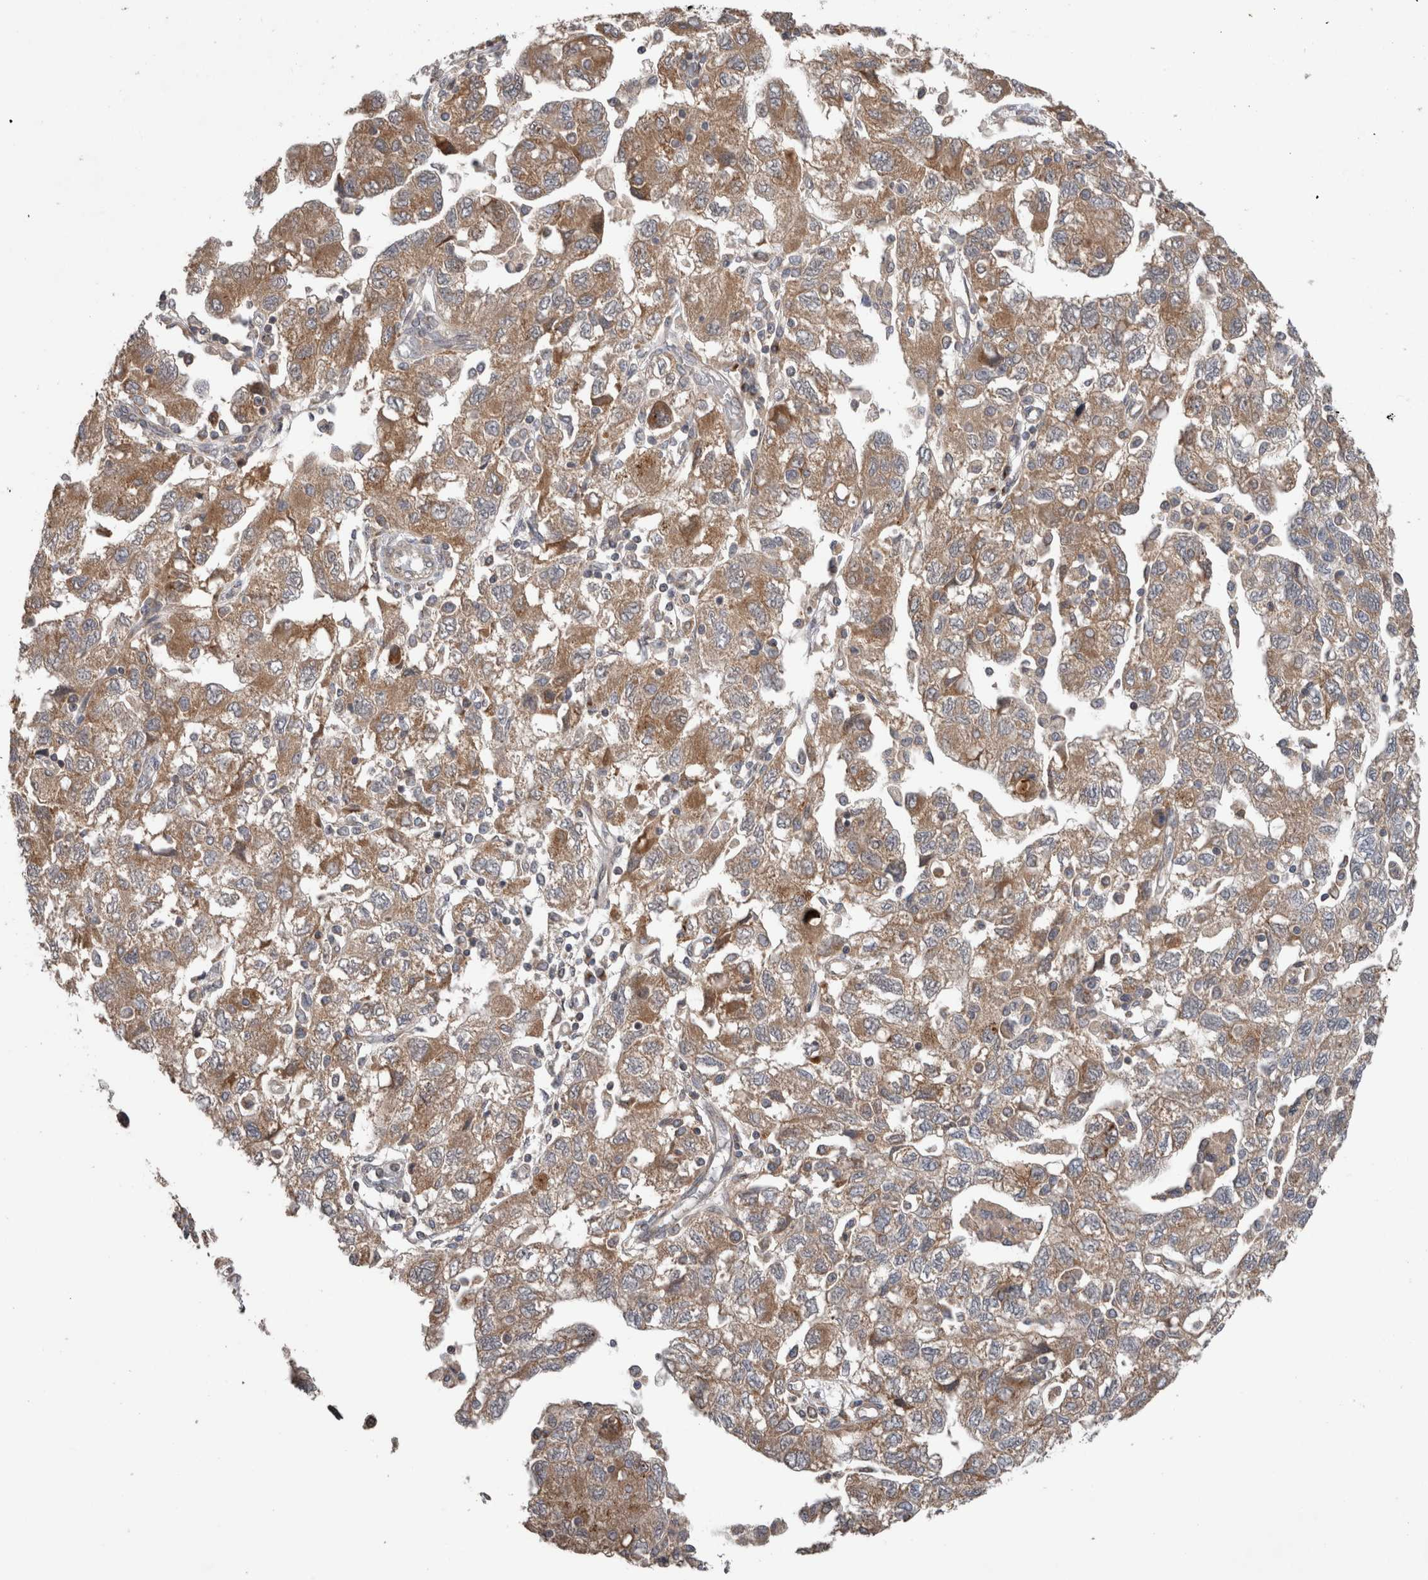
{"staining": {"intensity": "moderate", "quantity": ">75%", "location": "cytoplasmic/membranous"}, "tissue": "ovarian cancer", "cell_type": "Tumor cells", "image_type": "cancer", "snomed": [{"axis": "morphology", "description": "Carcinoma, NOS"}, {"axis": "morphology", "description": "Cystadenocarcinoma, serous, NOS"}, {"axis": "topography", "description": "Ovary"}], "caption": "An IHC image of tumor tissue is shown. Protein staining in brown labels moderate cytoplasmic/membranous positivity in ovarian cancer (carcinoma) within tumor cells. The staining is performed using DAB (3,3'-diaminobenzidine) brown chromogen to label protein expression. The nuclei are counter-stained blue using hematoxylin.", "gene": "TRIM5", "patient": {"sex": "female", "age": 69}}